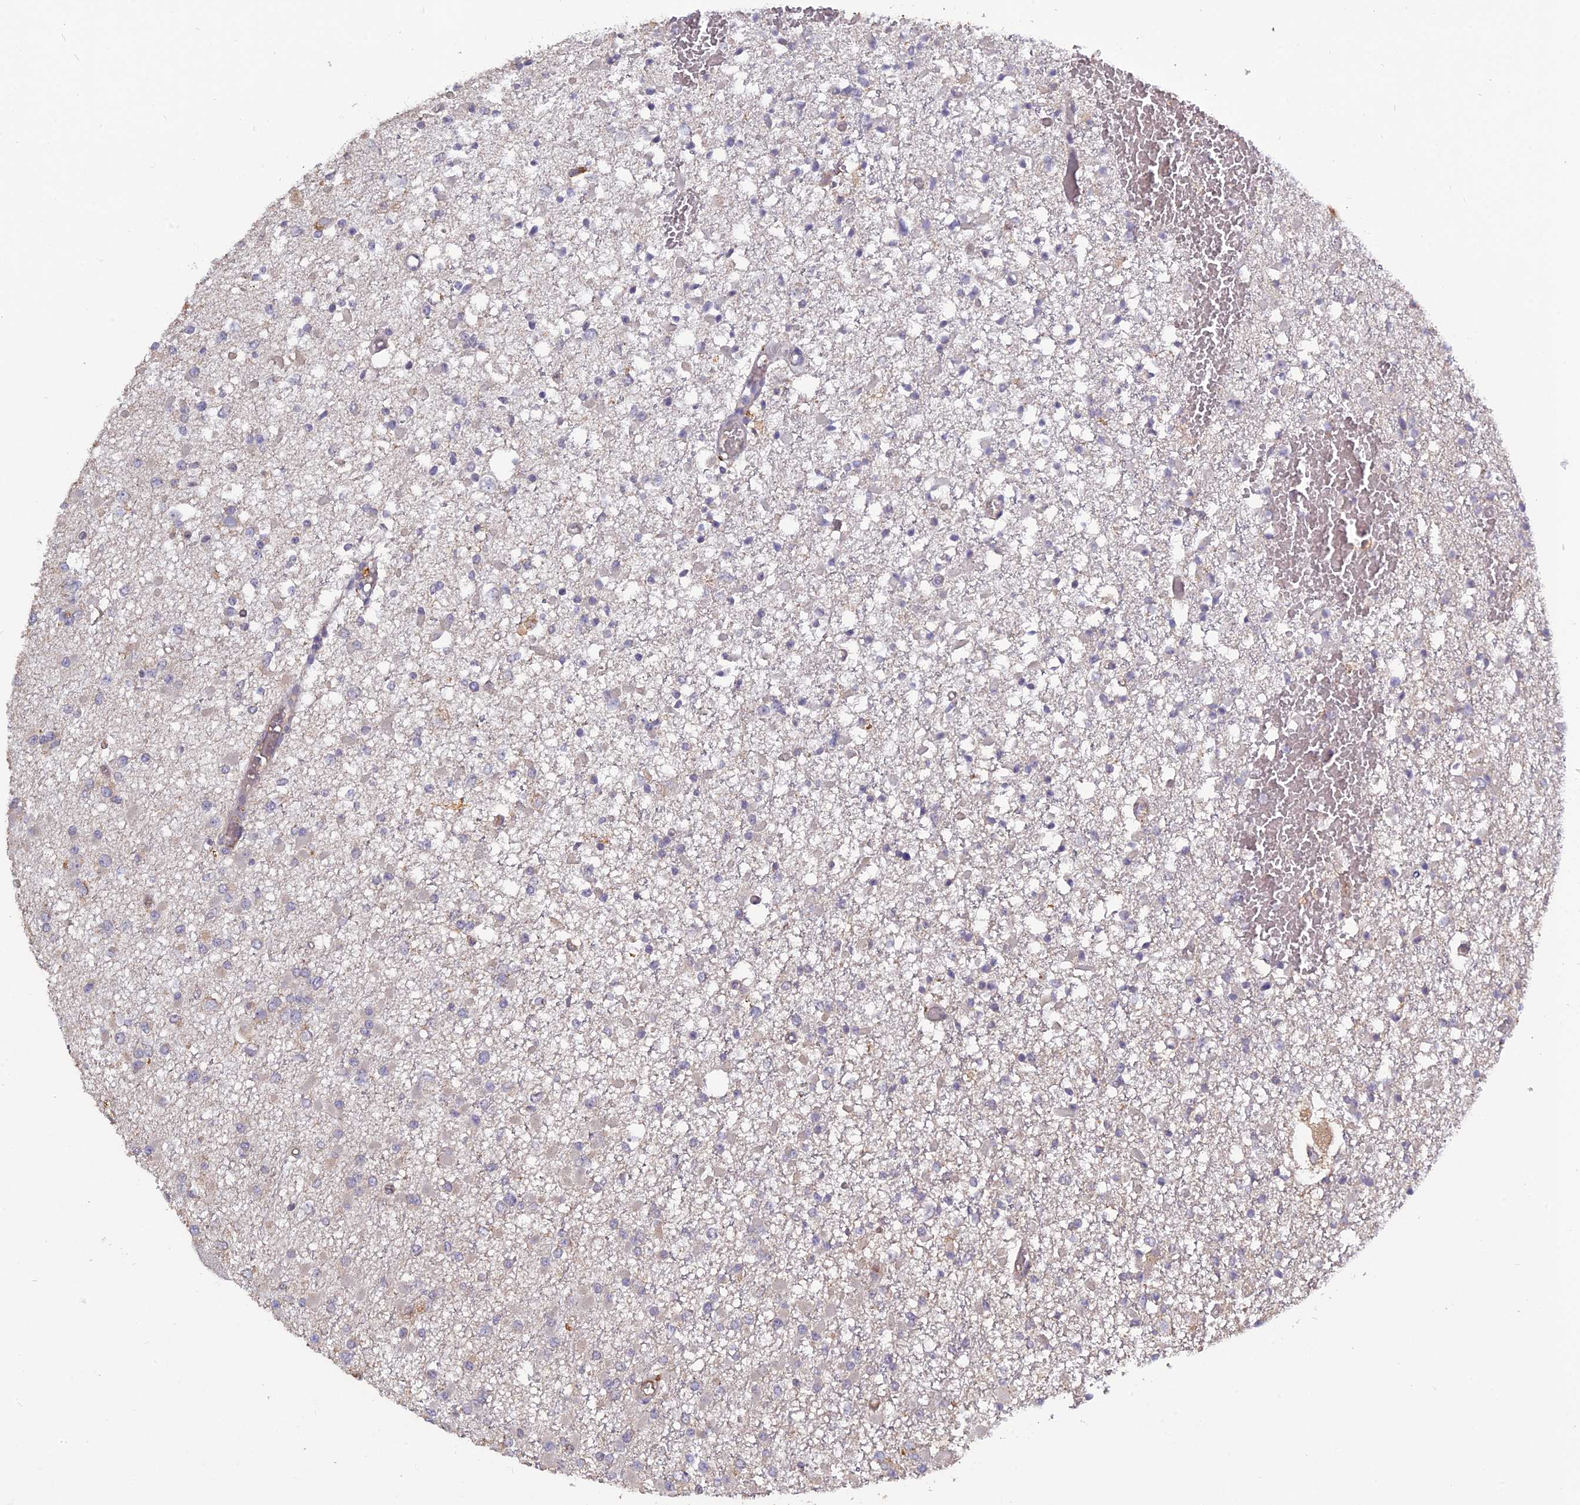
{"staining": {"intensity": "negative", "quantity": "none", "location": "none"}, "tissue": "glioma", "cell_type": "Tumor cells", "image_type": "cancer", "snomed": [{"axis": "morphology", "description": "Glioma, malignant, Low grade"}, {"axis": "topography", "description": "Brain"}], "caption": "The photomicrograph displays no significant staining in tumor cells of malignant low-grade glioma.", "gene": "PPIC", "patient": {"sex": "female", "age": 22}}